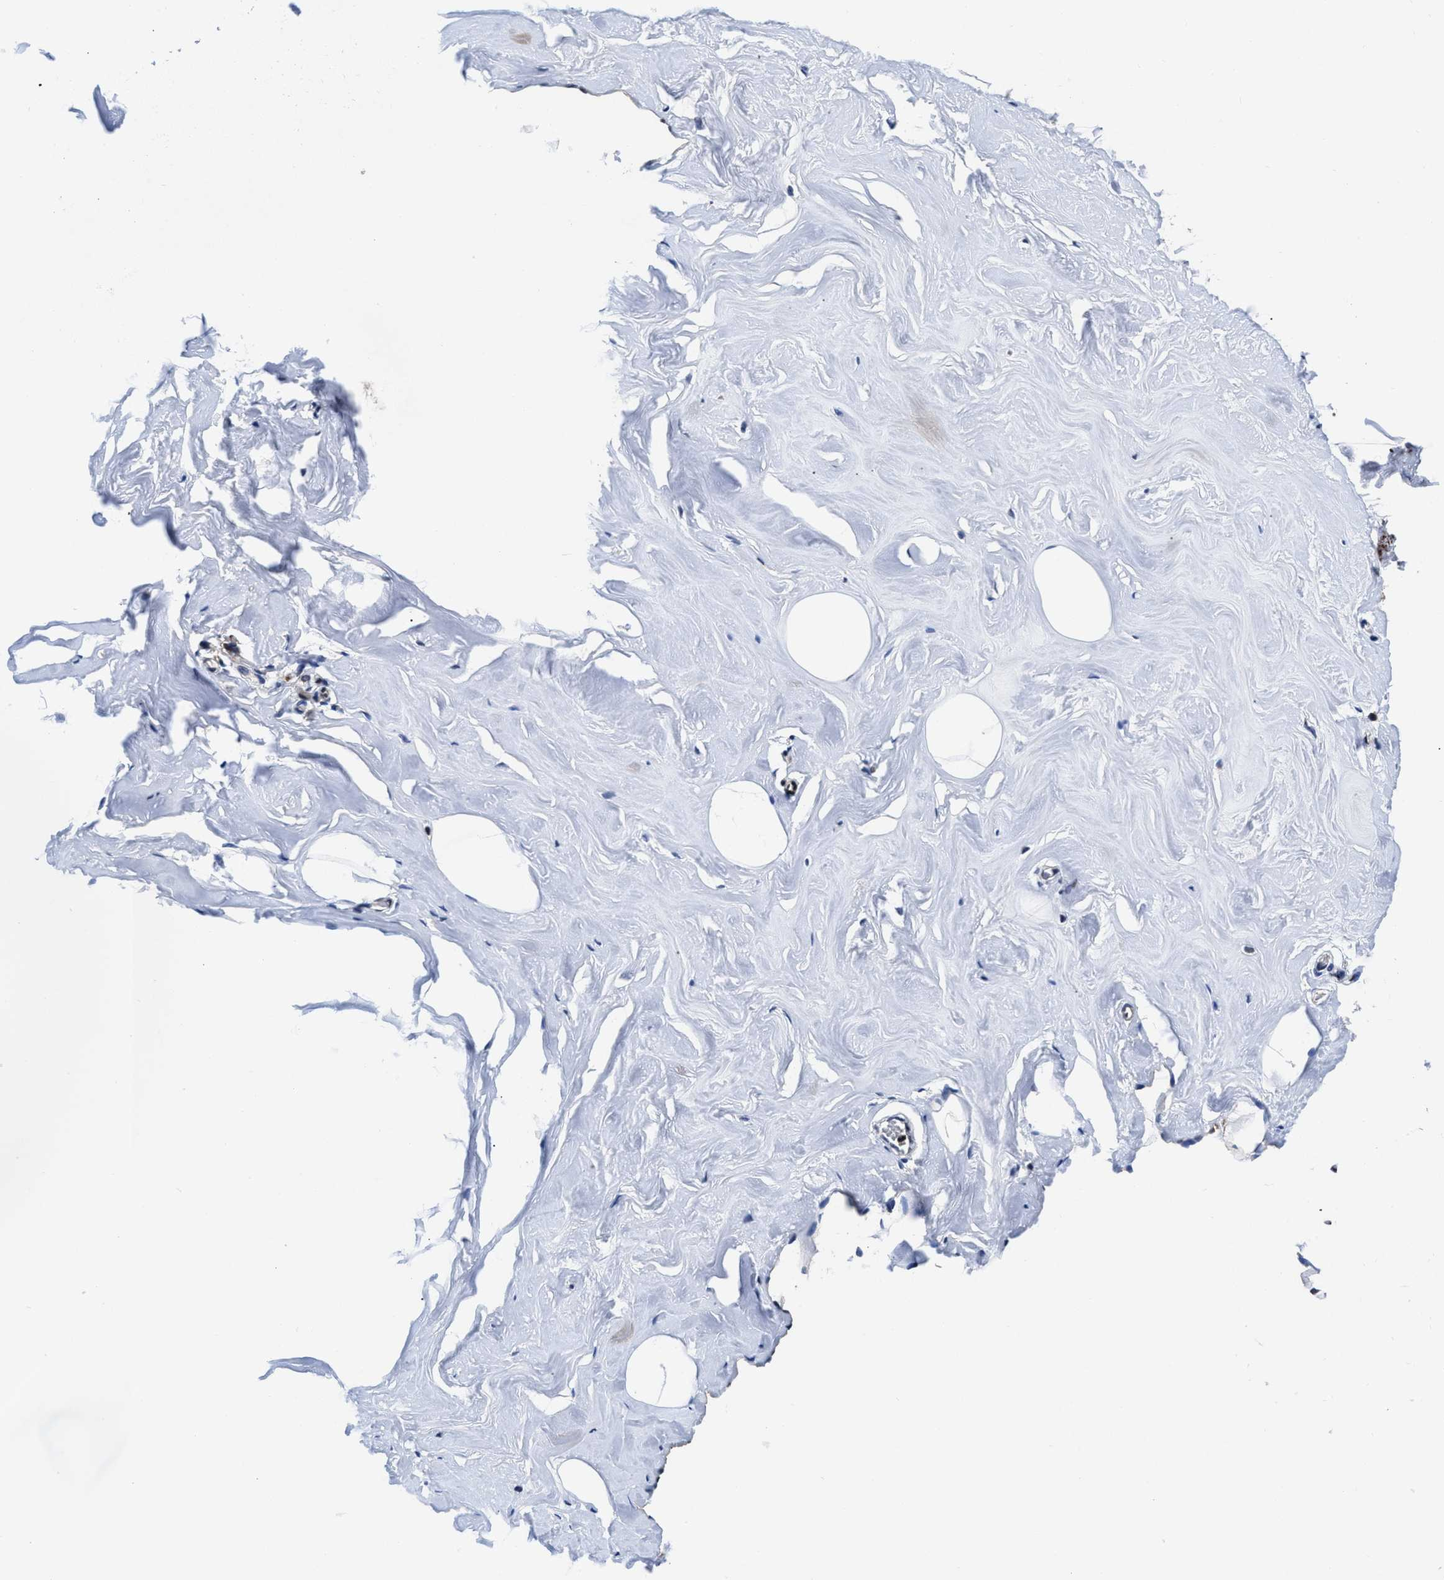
{"staining": {"intensity": "moderate", "quantity": "25%-75%", "location": "cytoplasmic/membranous"}, "tissue": "adipose tissue", "cell_type": "Adipocytes", "image_type": "normal", "snomed": [{"axis": "morphology", "description": "Normal tissue, NOS"}, {"axis": "morphology", "description": "Fibrosis, NOS"}, {"axis": "topography", "description": "Breast"}, {"axis": "topography", "description": "Adipose tissue"}], "caption": "Immunohistochemical staining of benign adipose tissue reveals 25%-75% levels of moderate cytoplasmic/membranous protein positivity in approximately 25%-75% of adipocytes. (brown staining indicates protein expression, while blue staining denotes nuclei).", "gene": "ACLY", "patient": {"sex": "female", "age": 39}}